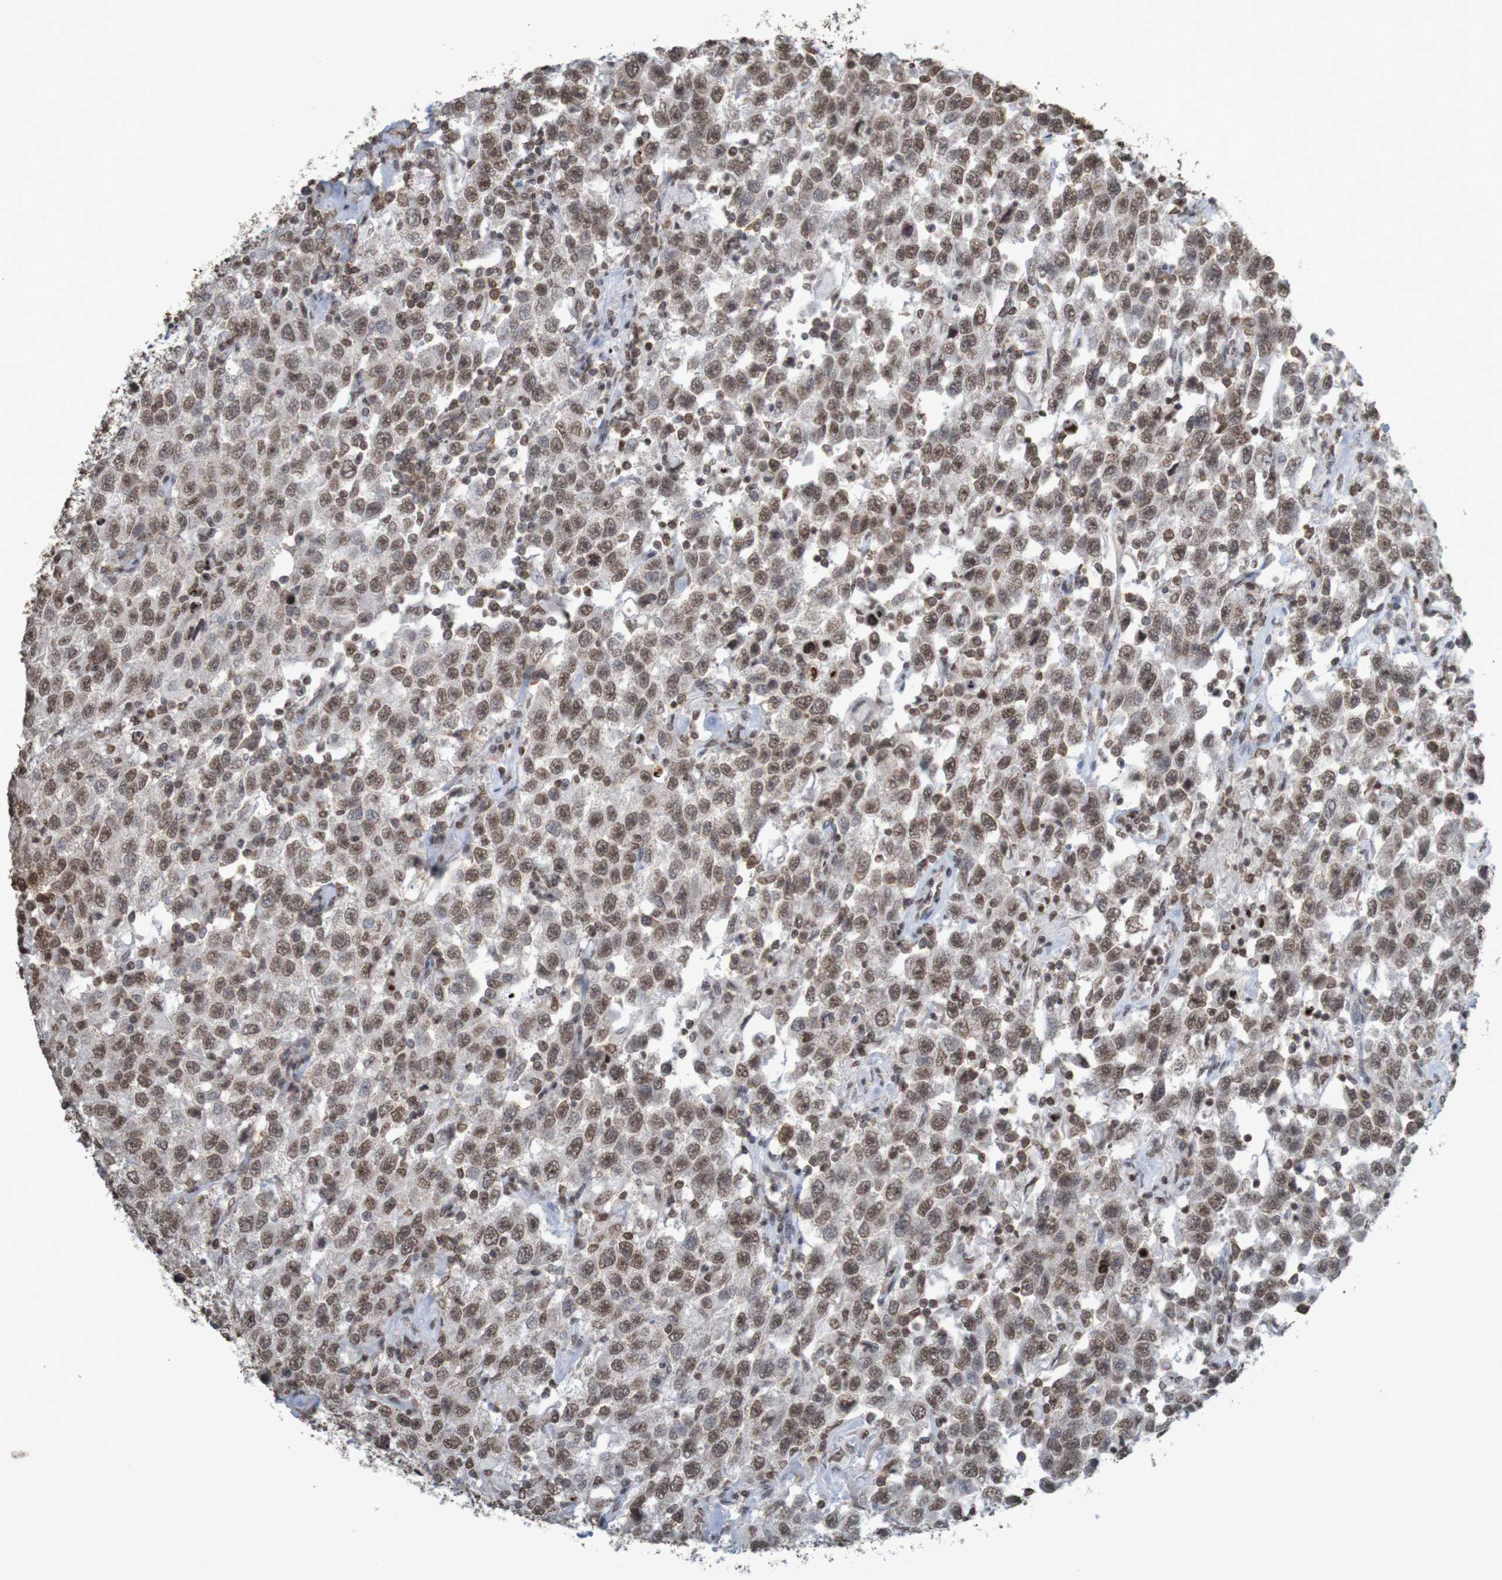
{"staining": {"intensity": "moderate", "quantity": ">75%", "location": "nuclear"}, "tissue": "testis cancer", "cell_type": "Tumor cells", "image_type": "cancer", "snomed": [{"axis": "morphology", "description": "Seminoma, NOS"}, {"axis": "topography", "description": "Testis"}], "caption": "Tumor cells demonstrate moderate nuclear staining in about >75% of cells in testis cancer.", "gene": "GFI1", "patient": {"sex": "male", "age": 41}}